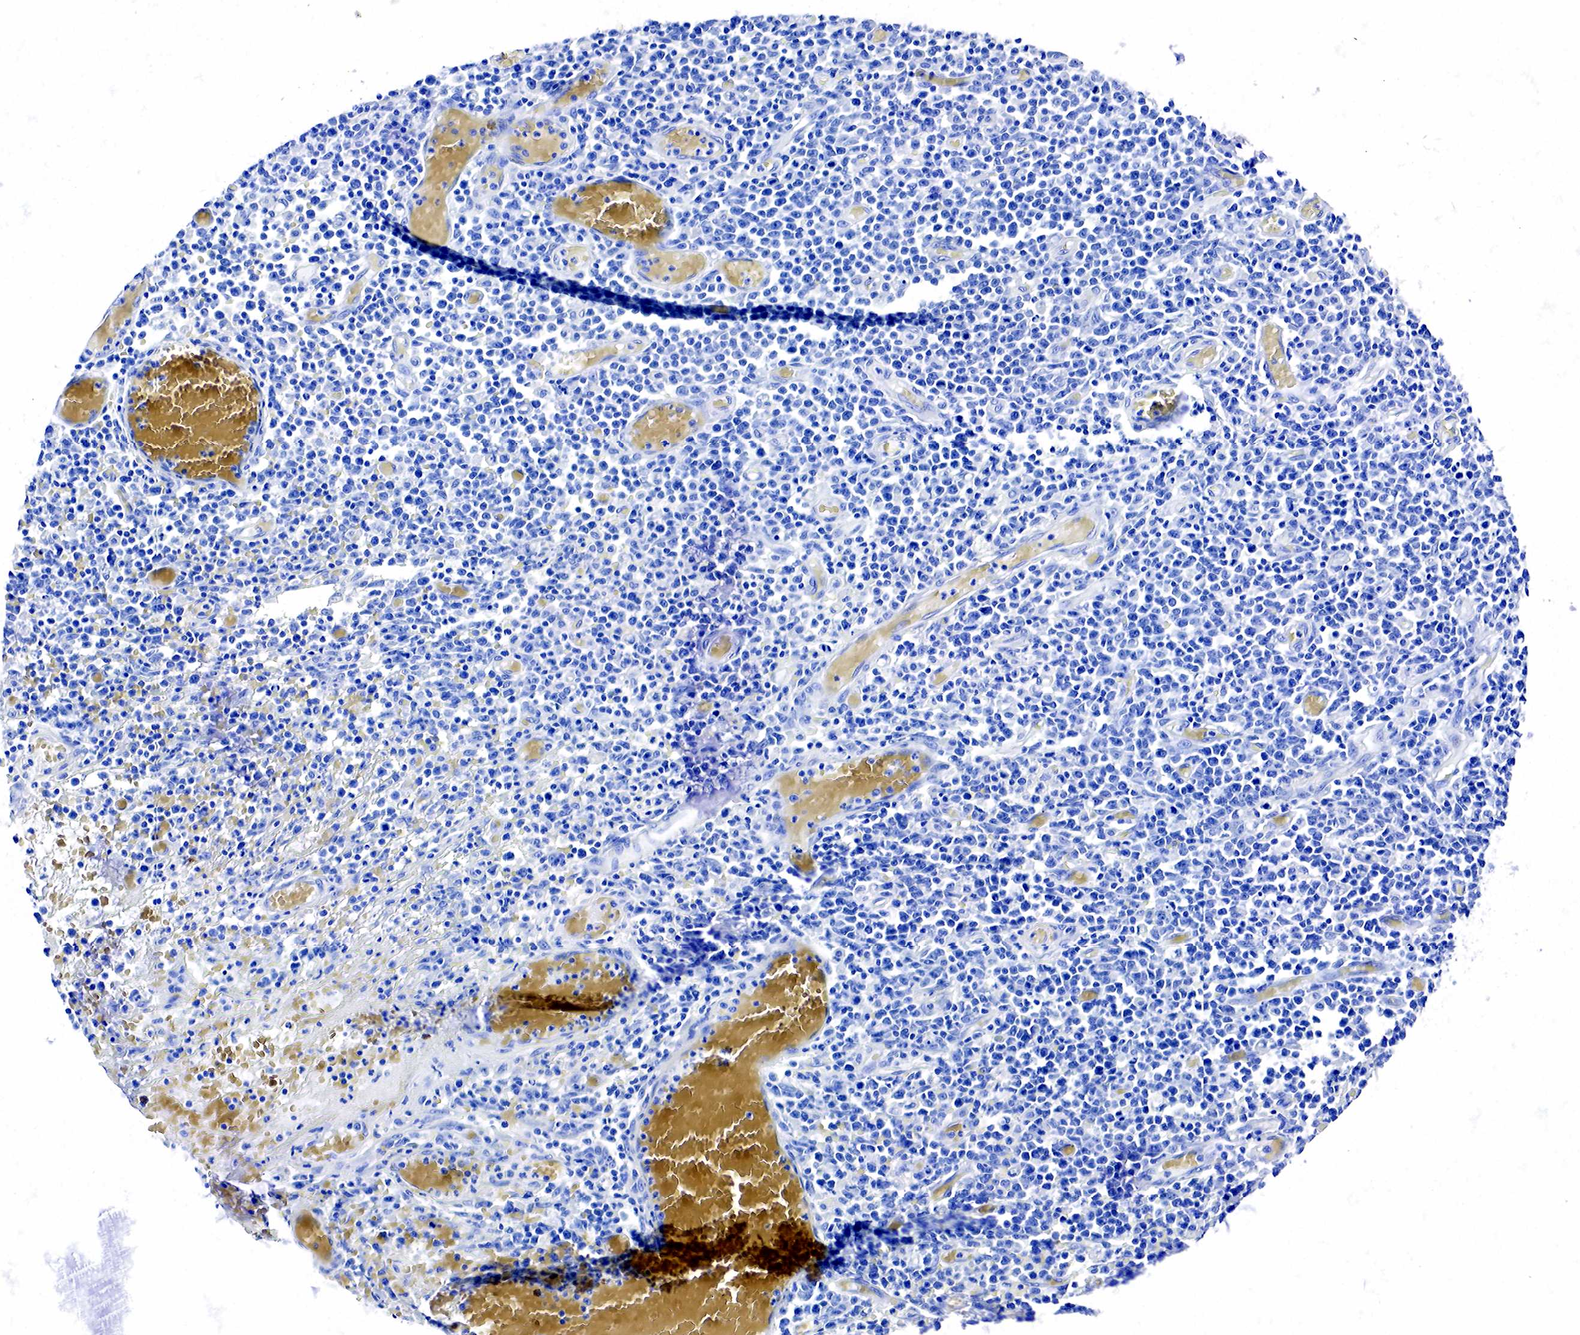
{"staining": {"intensity": "negative", "quantity": "none", "location": "none"}, "tissue": "lymphoma", "cell_type": "Tumor cells", "image_type": "cancer", "snomed": [{"axis": "morphology", "description": "Malignant lymphoma, non-Hodgkin's type, High grade"}, {"axis": "topography", "description": "Colon"}], "caption": "The immunohistochemistry (IHC) photomicrograph has no significant expression in tumor cells of high-grade malignant lymphoma, non-Hodgkin's type tissue. (Immunohistochemistry, brightfield microscopy, high magnification).", "gene": "ACP3", "patient": {"sex": "male", "age": 82}}